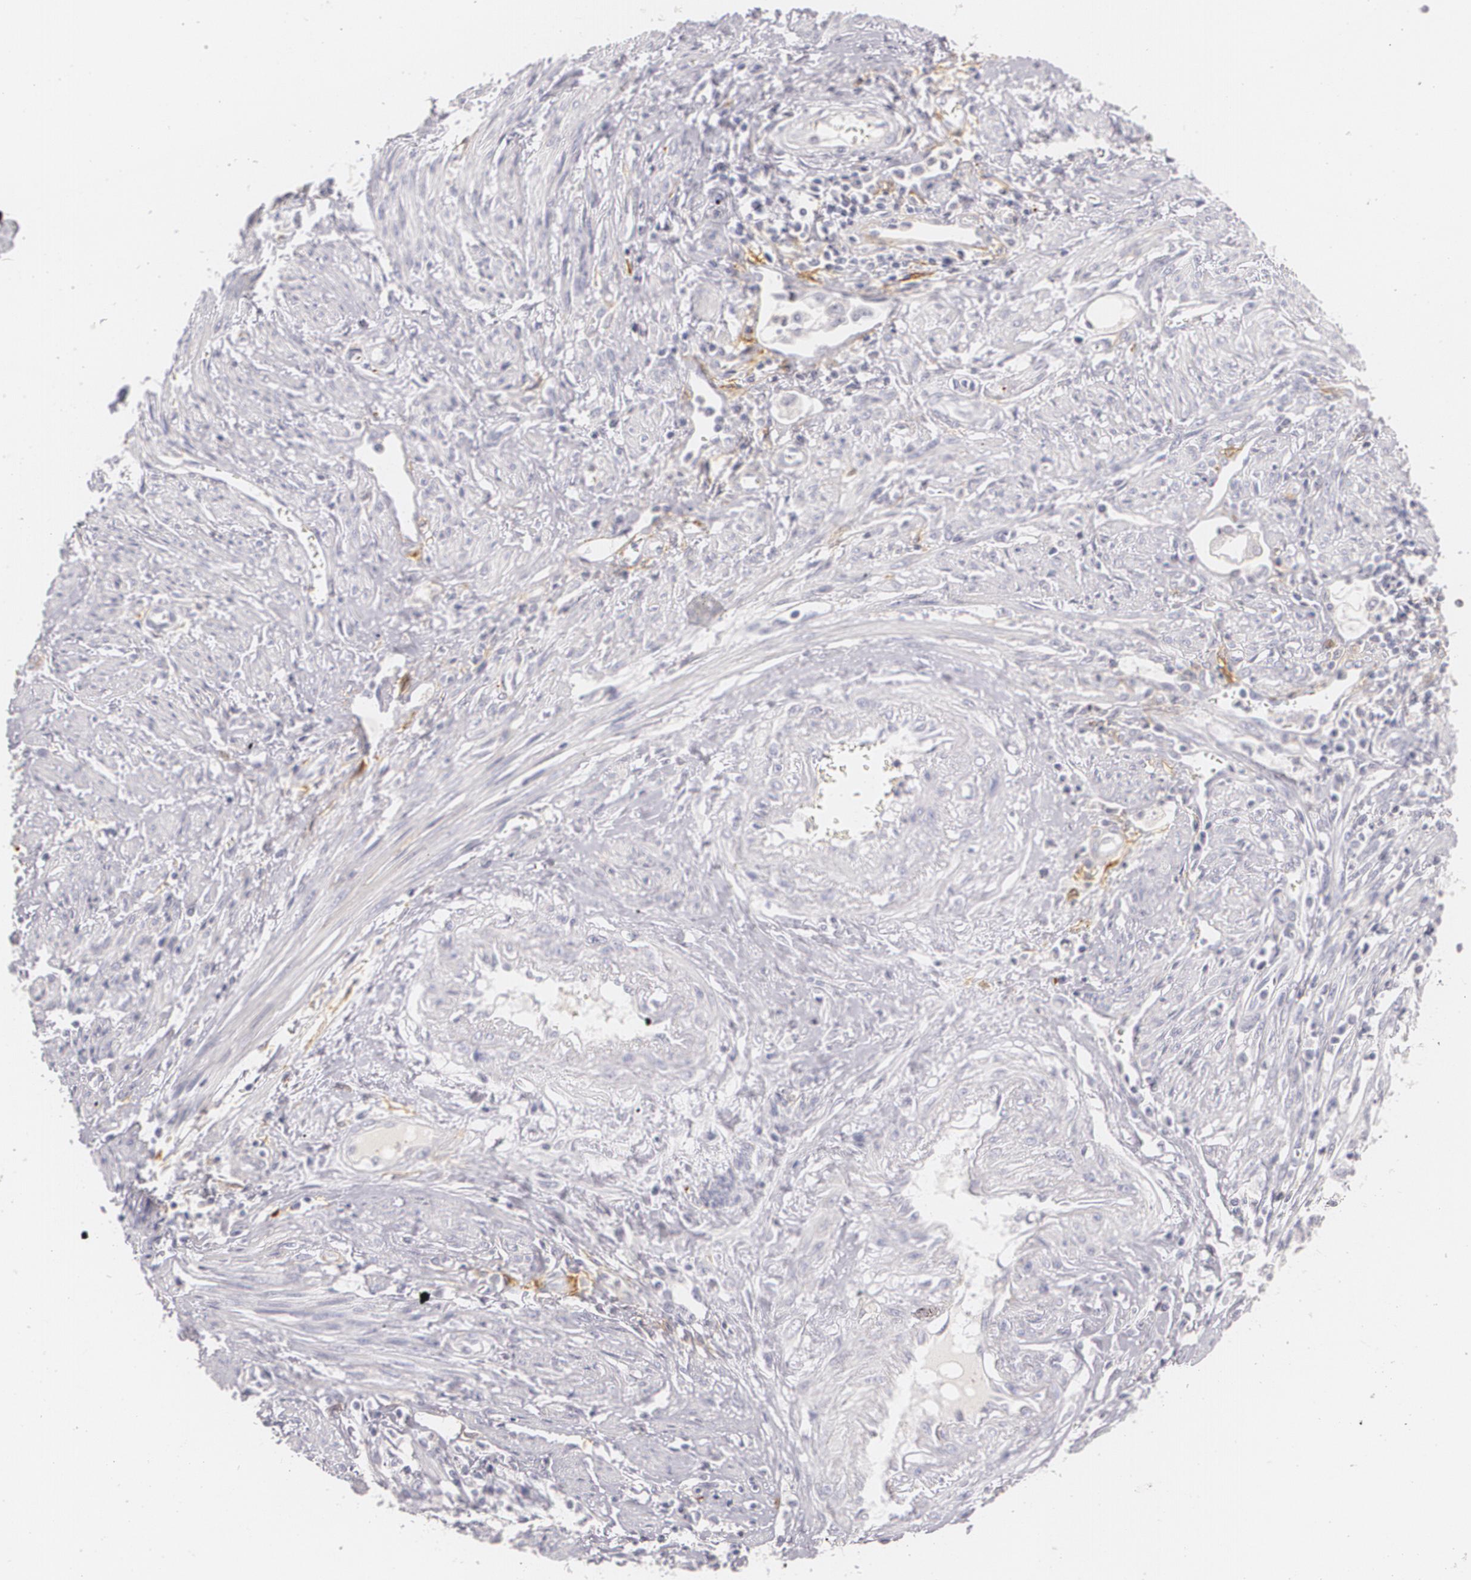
{"staining": {"intensity": "negative", "quantity": "none", "location": "none"}, "tissue": "endometrial cancer", "cell_type": "Tumor cells", "image_type": "cancer", "snomed": [{"axis": "morphology", "description": "Adenocarcinoma, NOS"}, {"axis": "topography", "description": "Endometrium"}], "caption": "IHC image of endometrial cancer (adenocarcinoma) stained for a protein (brown), which displays no expression in tumor cells.", "gene": "NGFR", "patient": {"sex": "female", "age": 75}}